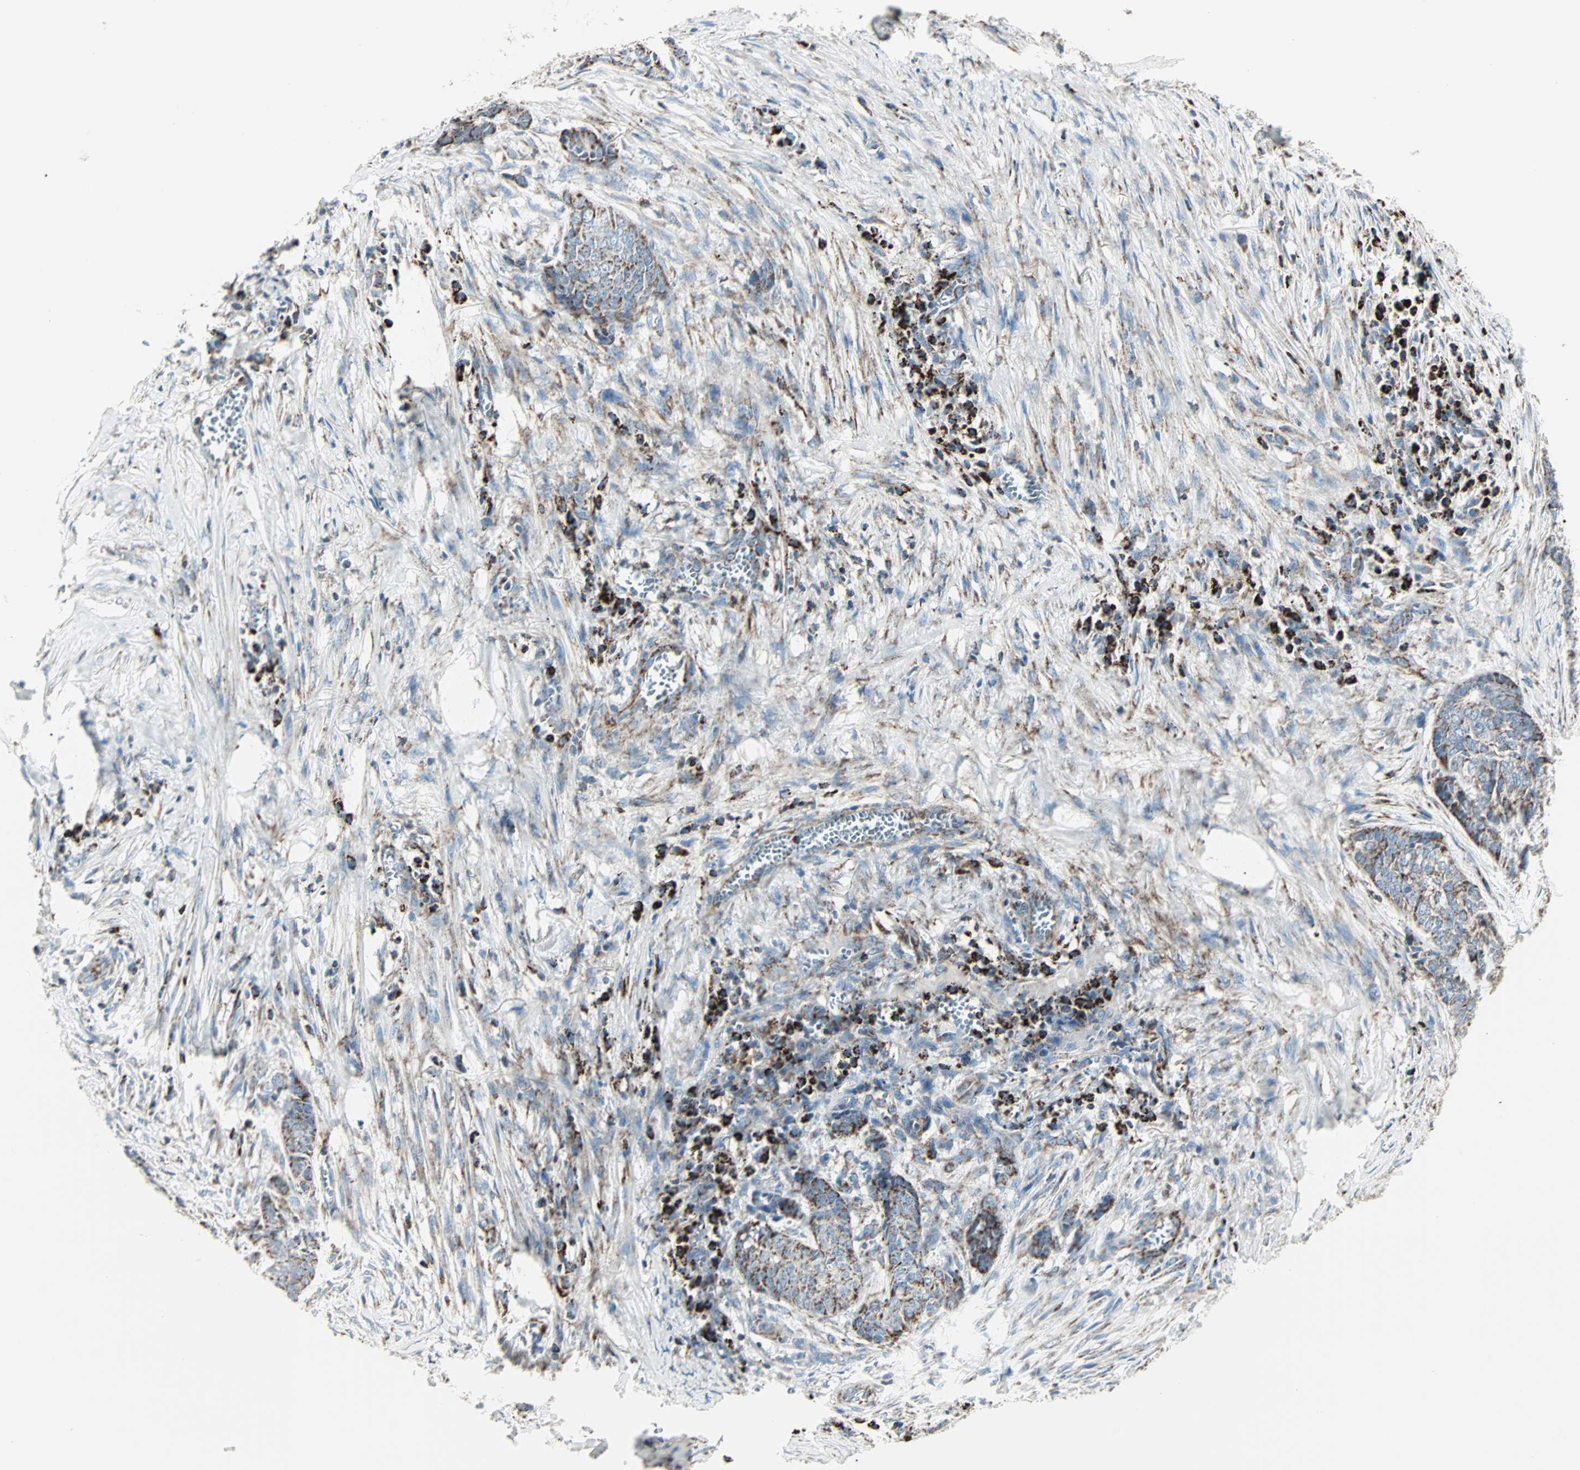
{"staining": {"intensity": "moderate", "quantity": "25%-75%", "location": "cytoplasmic/membranous"}, "tissue": "skin cancer", "cell_type": "Tumor cells", "image_type": "cancer", "snomed": [{"axis": "morphology", "description": "Basal cell carcinoma"}, {"axis": "topography", "description": "Skin"}], "caption": "A histopathology image of human skin basal cell carcinoma stained for a protein reveals moderate cytoplasmic/membranous brown staining in tumor cells.", "gene": "IDH2", "patient": {"sex": "female", "age": 64}}